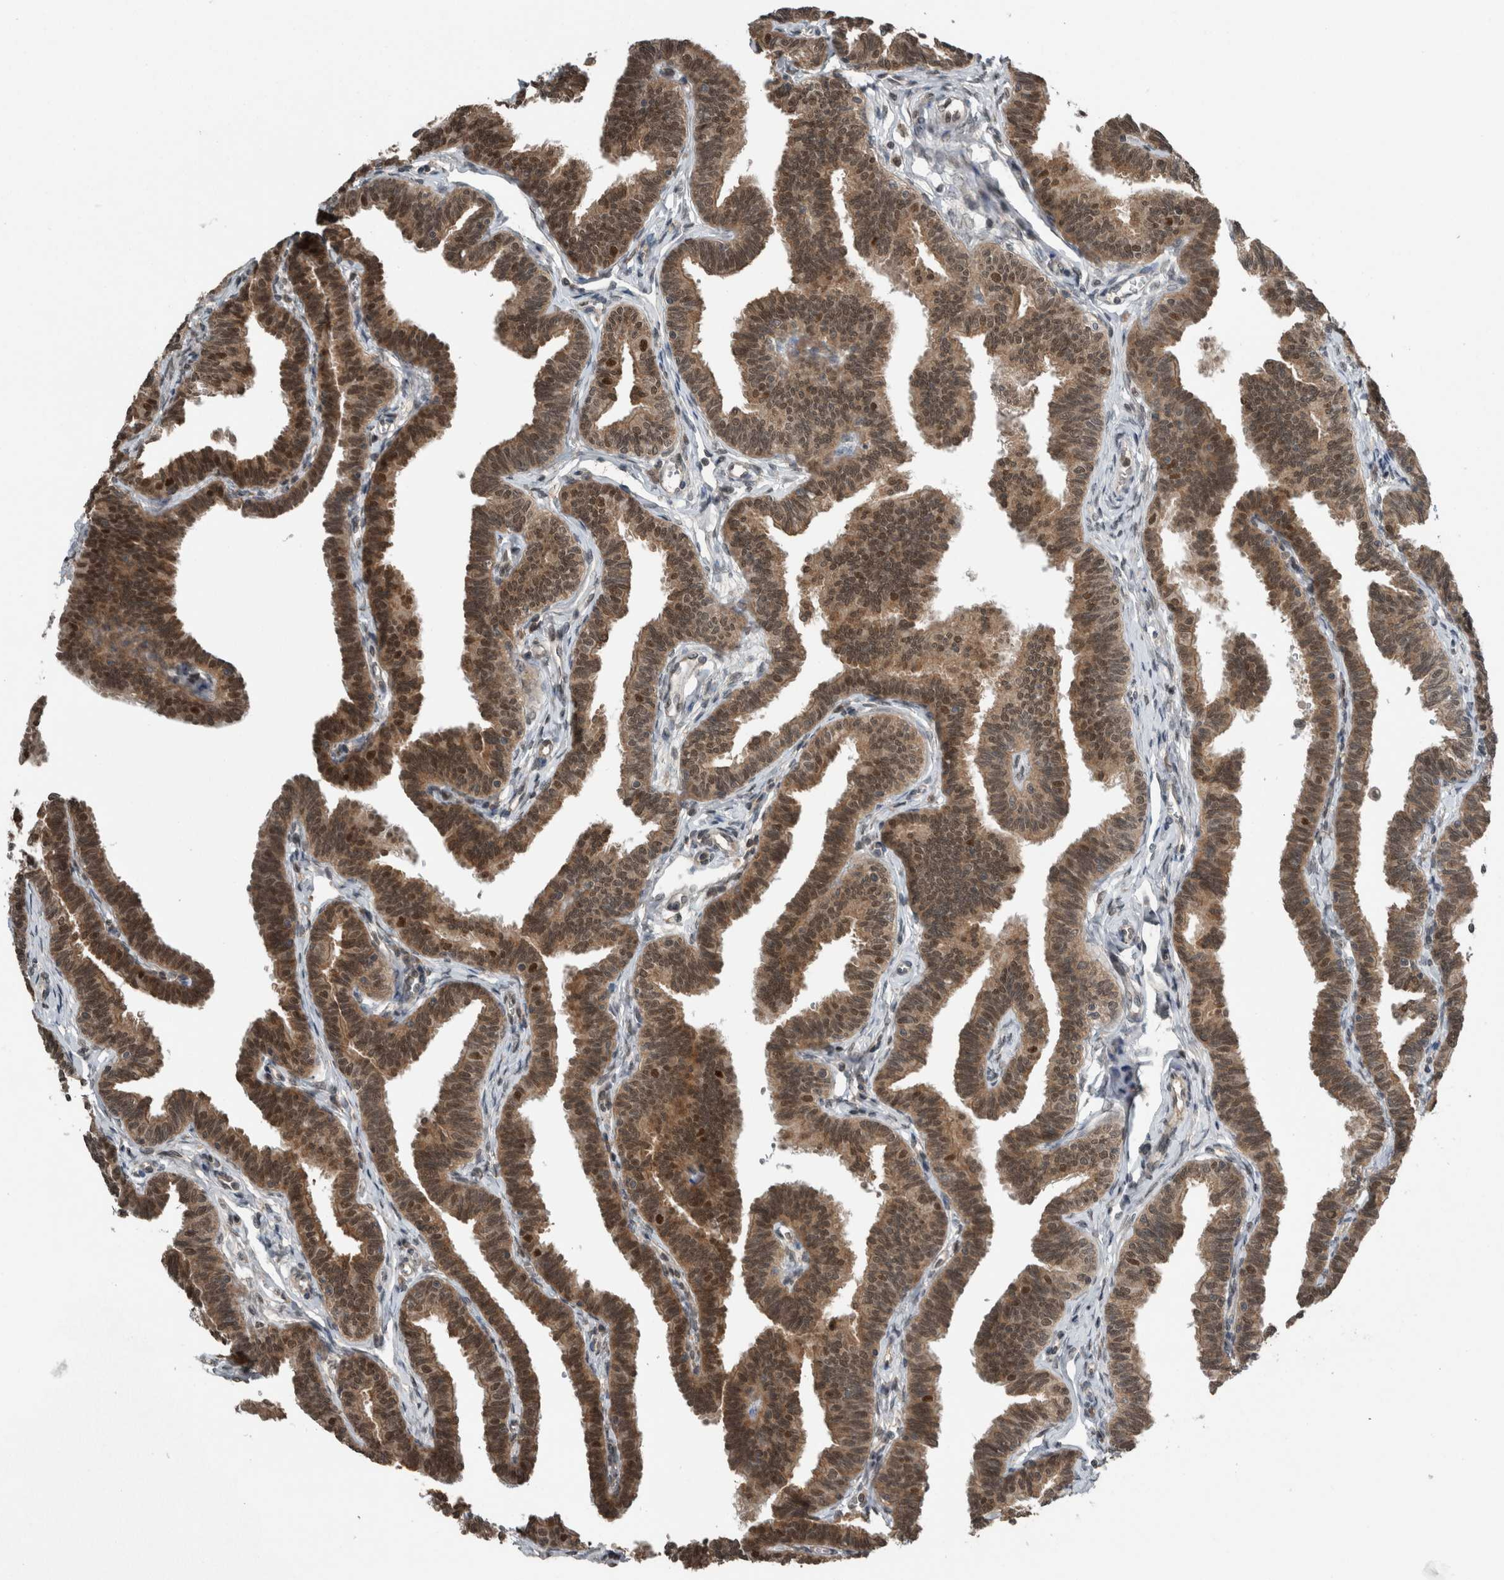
{"staining": {"intensity": "strong", "quantity": ">75%", "location": "cytoplasmic/membranous,nuclear"}, "tissue": "fallopian tube", "cell_type": "Glandular cells", "image_type": "normal", "snomed": [{"axis": "morphology", "description": "Normal tissue, NOS"}, {"axis": "topography", "description": "Fallopian tube"}, {"axis": "topography", "description": "Ovary"}], "caption": "A high amount of strong cytoplasmic/membranous,nuclear positivity is identified in about >75% of glandular cells in unremarkable fallopian tube.", "gene": "SPAG7", "patient": {"sex": "female", "age": 23}}